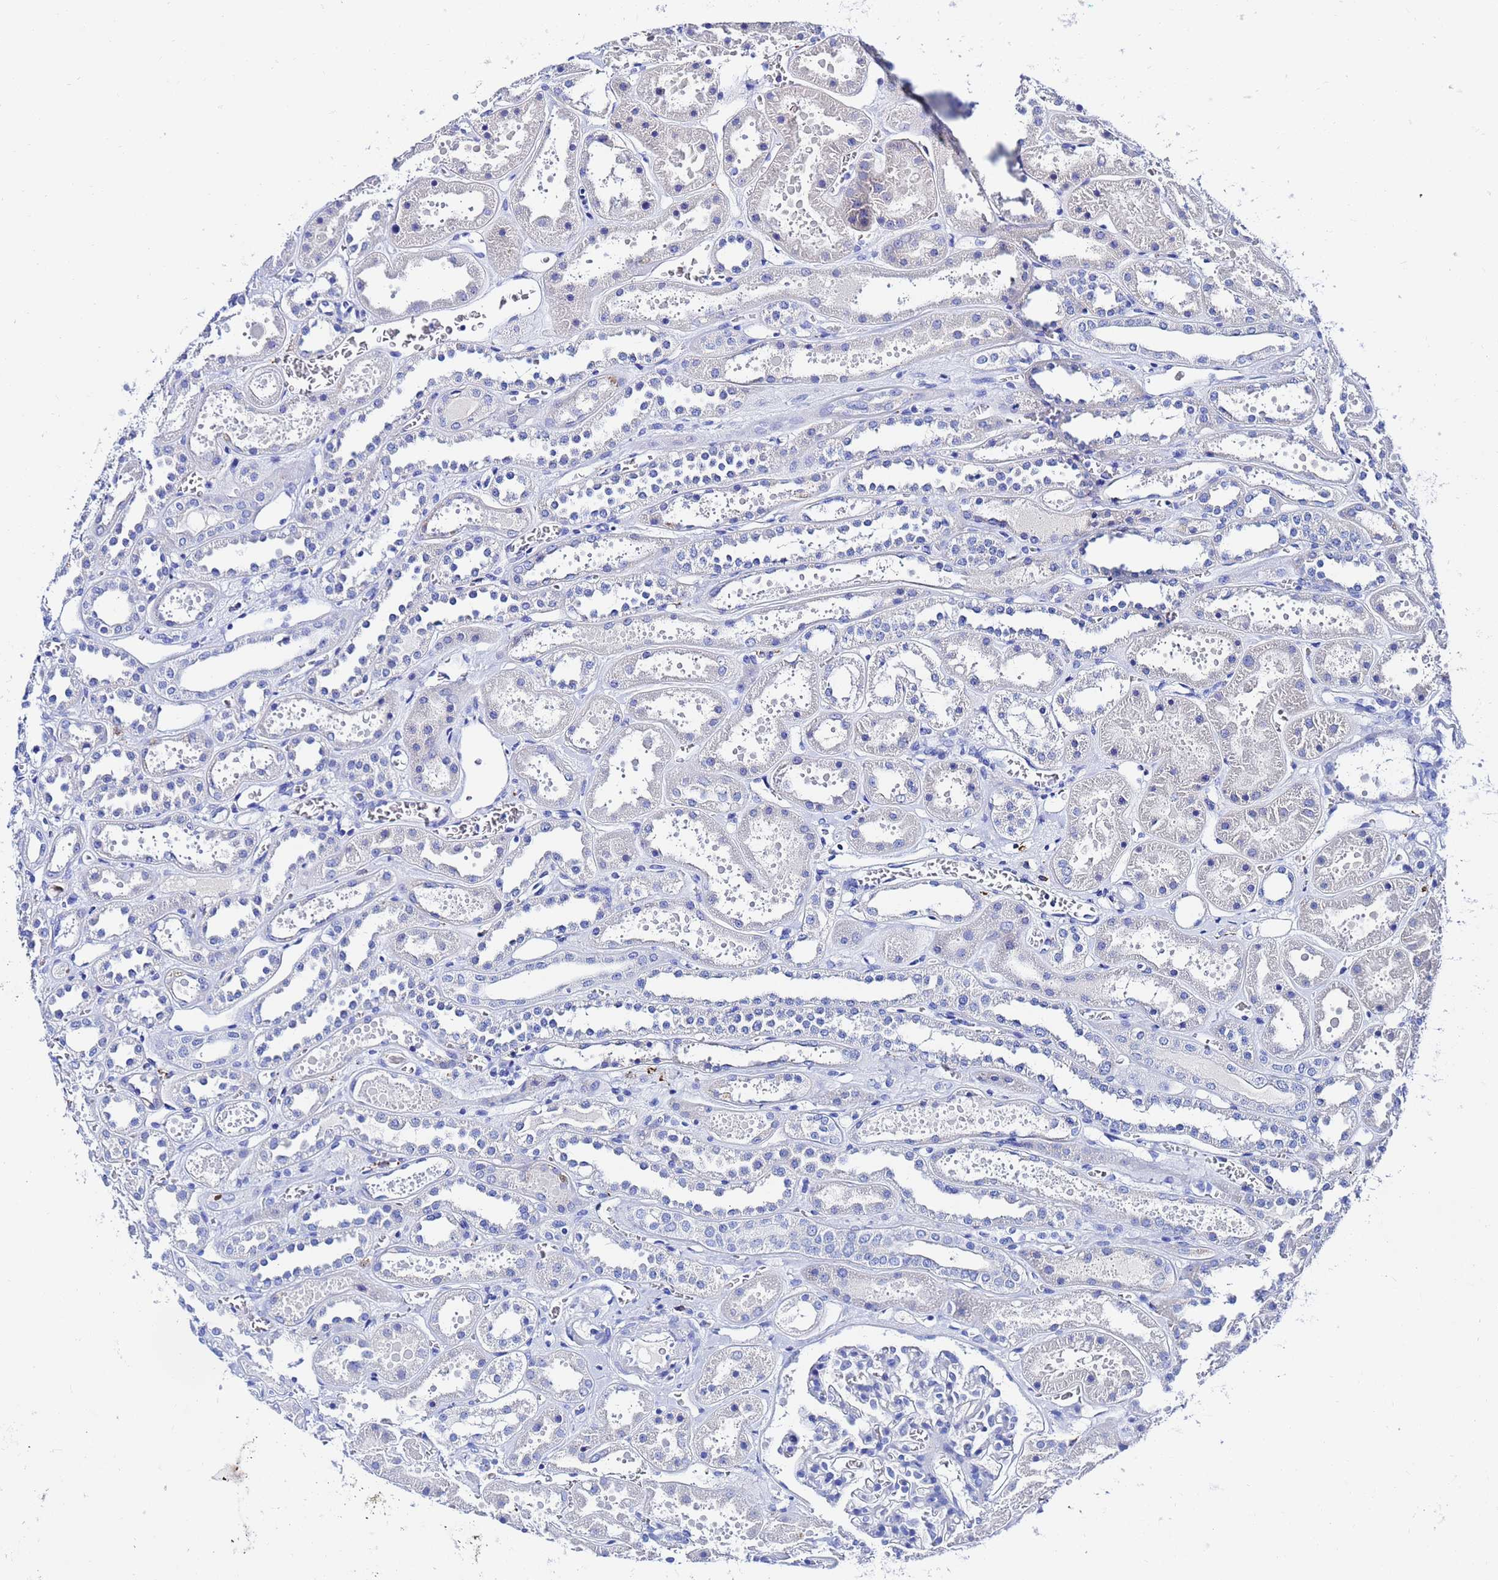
{"staining": {"intensity": "negative", "quantity": "none", "location": "none"}, "tissue": "kidney", "cell_type": "Cells in glomeruli", "image_type": "normal", "snomed": [{"axis": "morphology", "description": "Normal tissue, NOS"}, {"axis": "topography", "description": "Kidney"}], "caption": "High power microscopy micrograph of an immunohistochemistry (IHC) histopathology image of unremarkable kidney, revealing no significant staining in cells in glomeruli. (DAB (3,3'-diaminobenzidine) IHC with hematoxylin counter stain).", "gene": "AQP12A", "patient": {"sex": "female", "age": 41}}